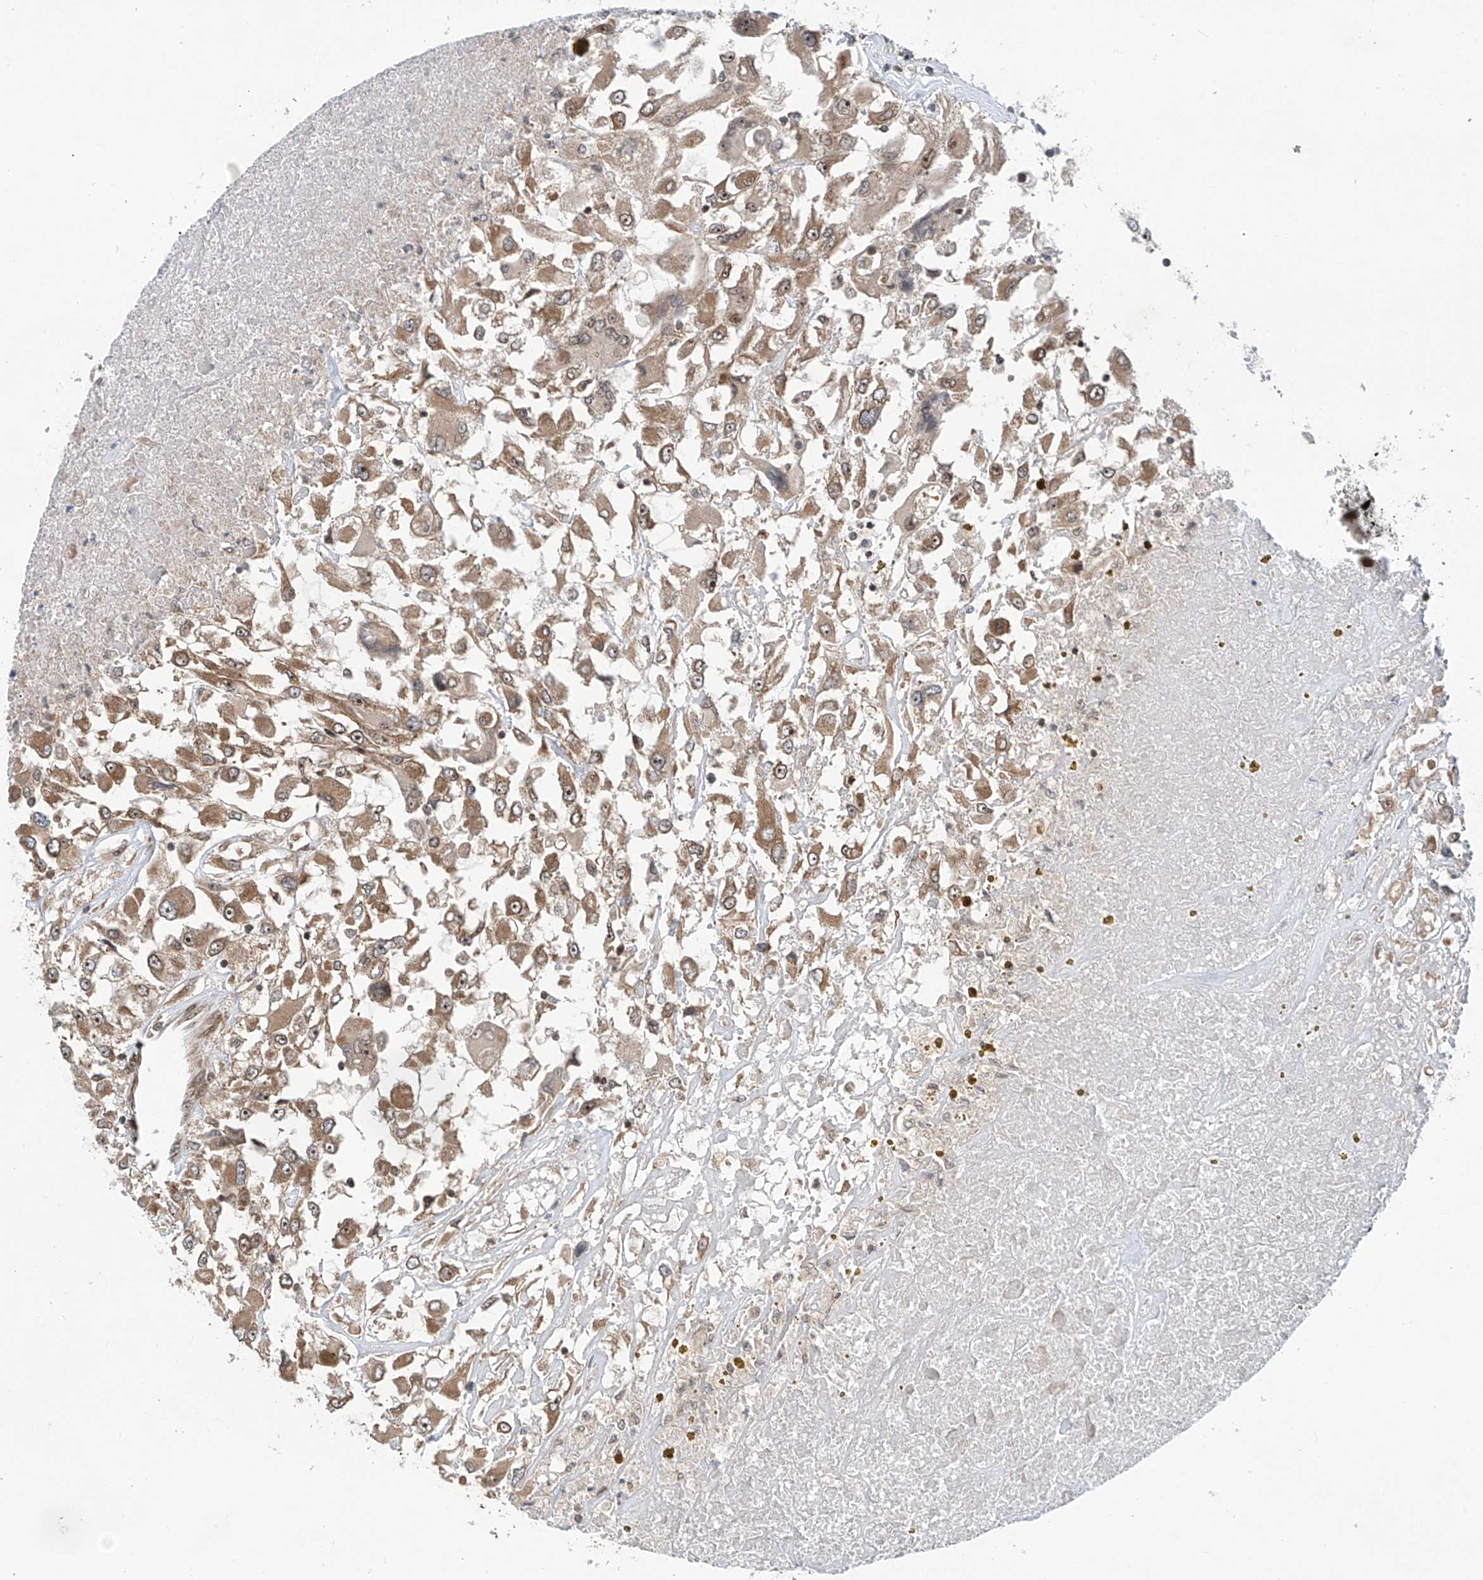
{"staining": {"intensity": "moderate", "quantity": ">75%", "location": "cytoplasmic/membranous,nuclear"}, "tissue": "renal cancer", "cell_type": "Tumor cells", "image_type": "cancer", "snomed": [{"axis": "morphology", "description": "Adenocarcinoma, NOS"}, {"axis": "topography", "description": "Kidney"}], "caption": "Protein staining demonstrates moderate cytoplasmic/membranous and nuclear staining in approximately >75% of tumor cells in renal adenocarcinoma. The protein of interest is shown in brown color, while the nuclei are stained blue.", "gene": "C1orf131", "patient": {"sex": "female", "age": 52}}